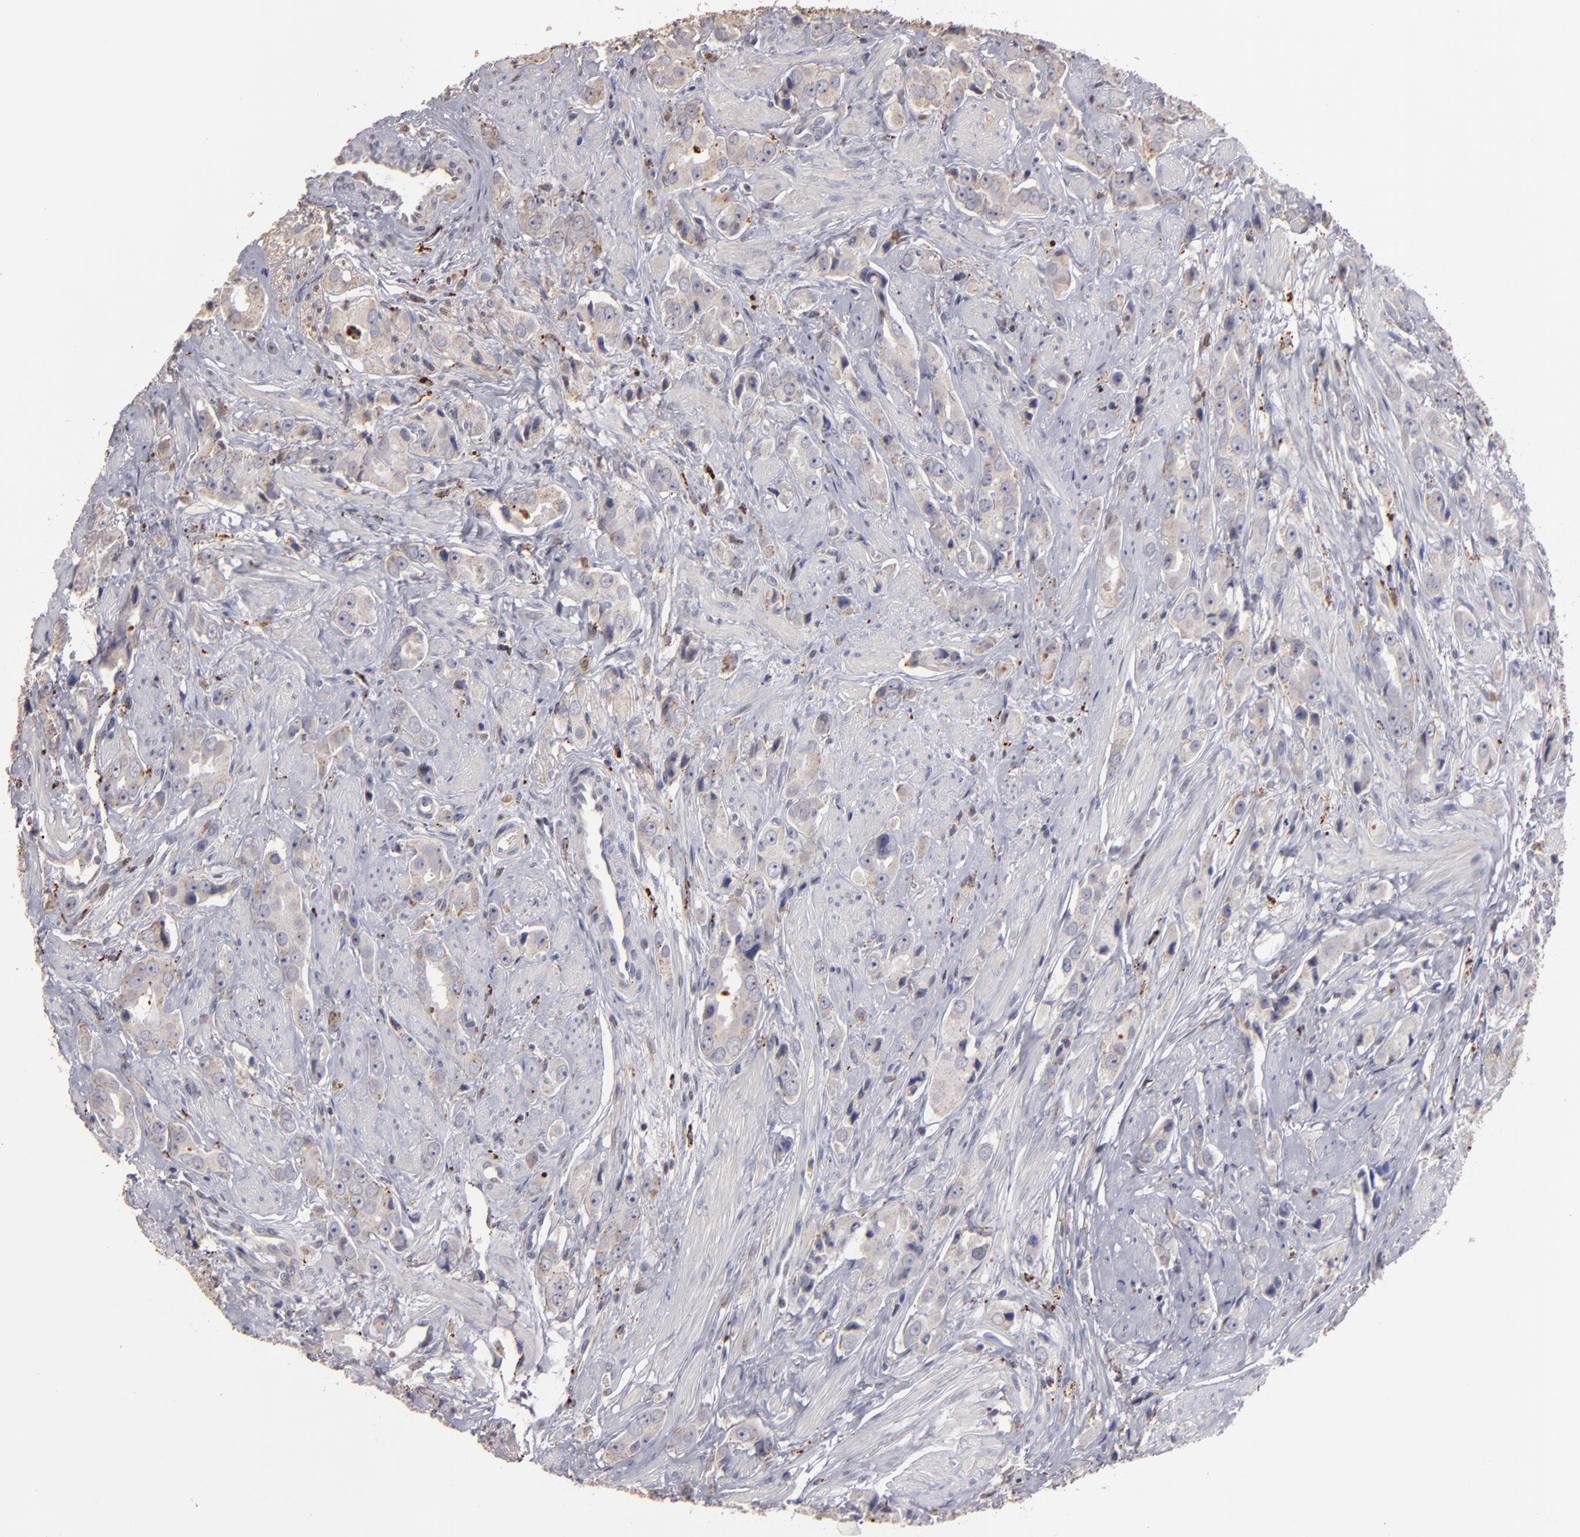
{"staining": {"intensity": "weak", "quantity": ">75%", "location": "cytoplasmic/membranous"}, "tissue": "prostate cancer", "cell_type": "Tumor cells", "image_type": "cancer", "snomed": [{"axis": "morphology", "description": "Adenocarcinoma, Medium grade"}, {"axis": "topography", "description": "Prostate"}], "caption": "Medium-grade adenocarcinoma (prostate) tissue exhibits weak cytoplasmic/membranous expression in about >75% of tumor cells", "gene": "TRAF1", "patient": {"sex": "male", "age": 53}}